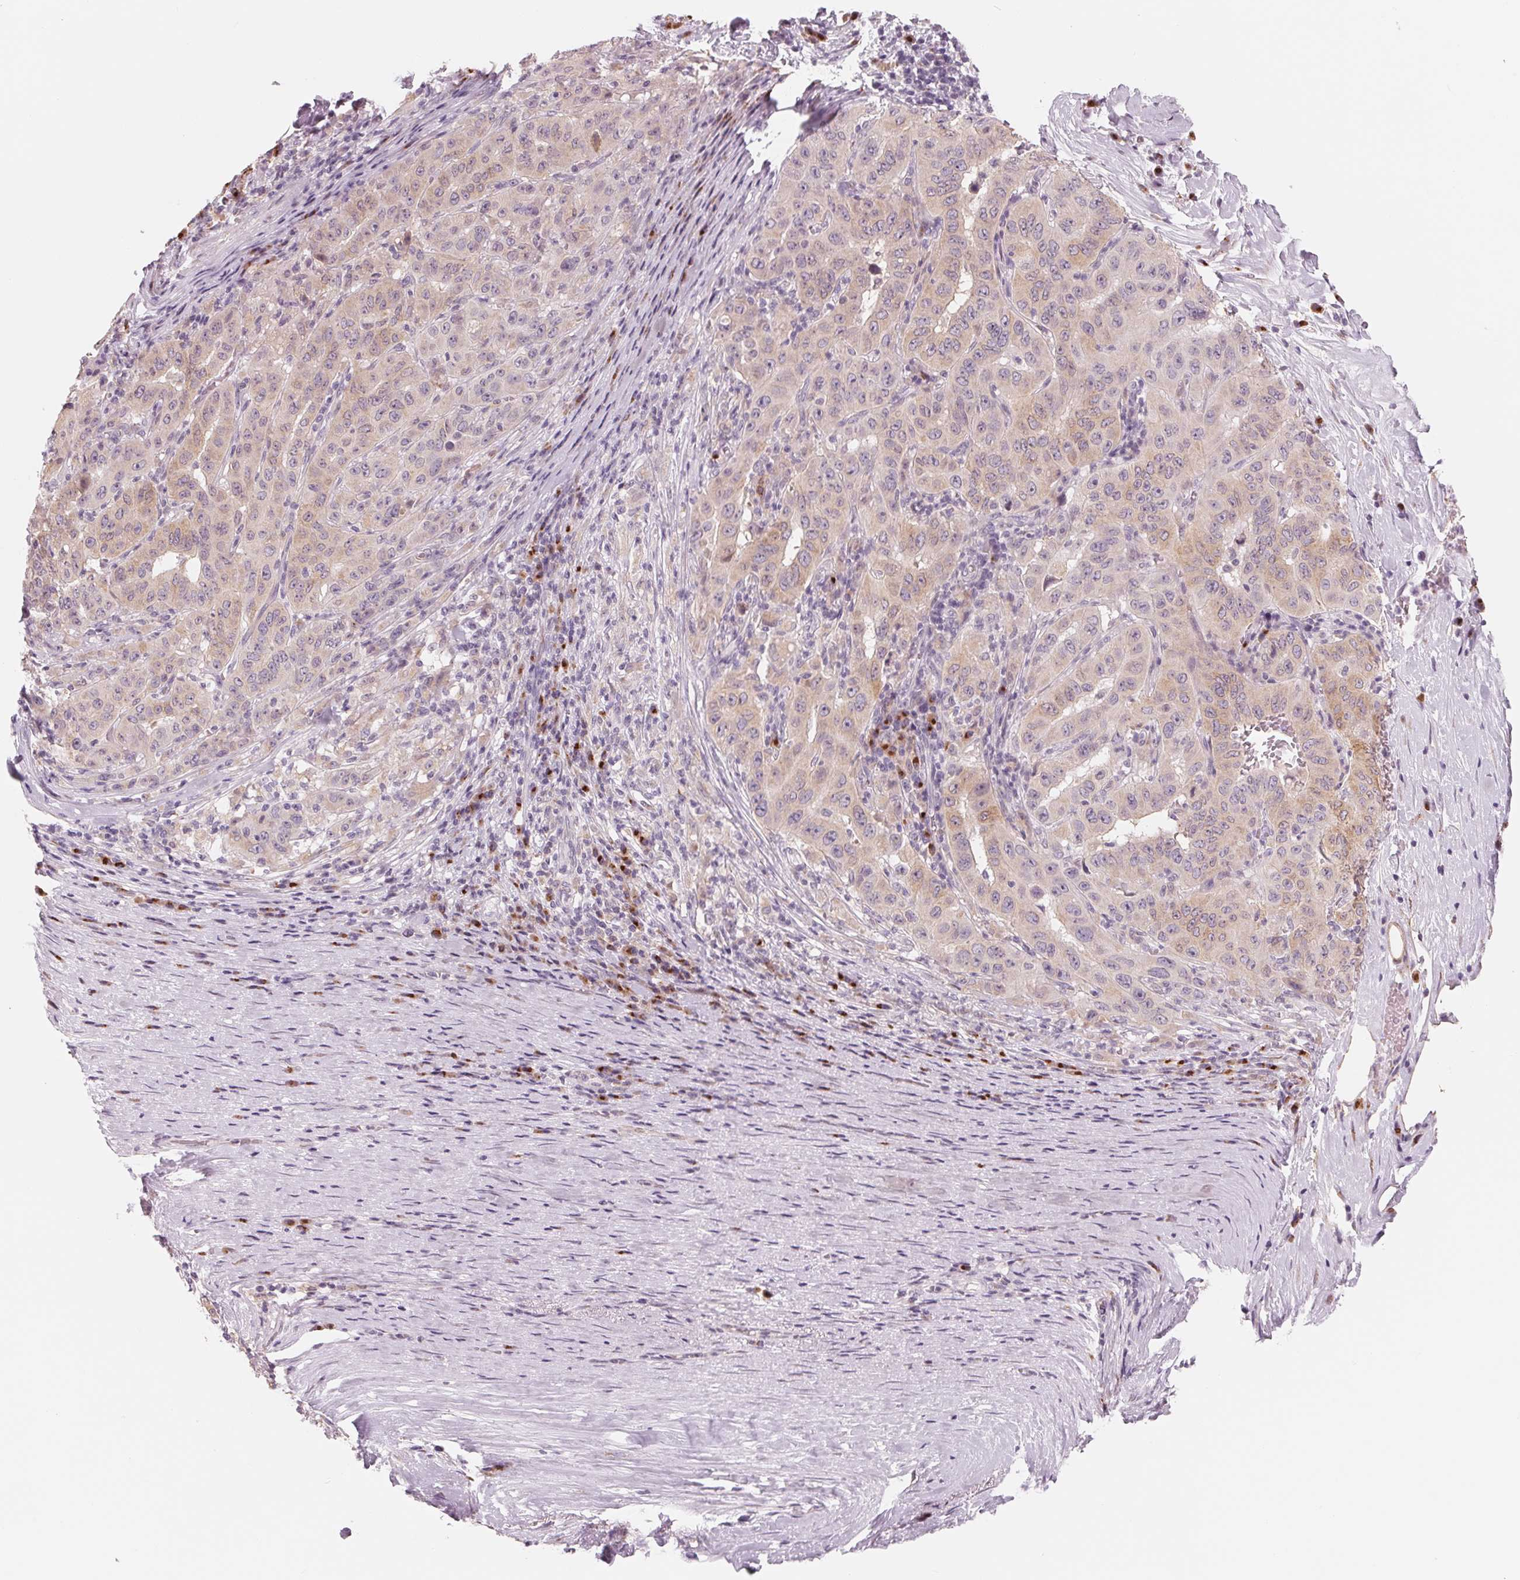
{"staining": {"intensity": "weak", "quantity": "25%-75%", "location": "cytoplasmic/membranous"}, "tissue": "pancreatic cancer", "cell_type": "Tumor cells", "image_type": "cancer", "snomed": [{"axis": "morphology", "description": "Adenocarcinoma, NOS"}, {"axis": "topography", "description": "Pancreas"}], "caption": "IHC histopathology image of neoplastic tissue: human pancreatic cancer stained using immunohistochemistry (IHC) demonstrates low levels of weak protein expression localized specifically in the cytoplasmic/membranous of tumor cells, appearing as a cytoplasmic/membranous brown color.", "gene": "IL9R", "patient": {"sex": "male", "age": 63}}